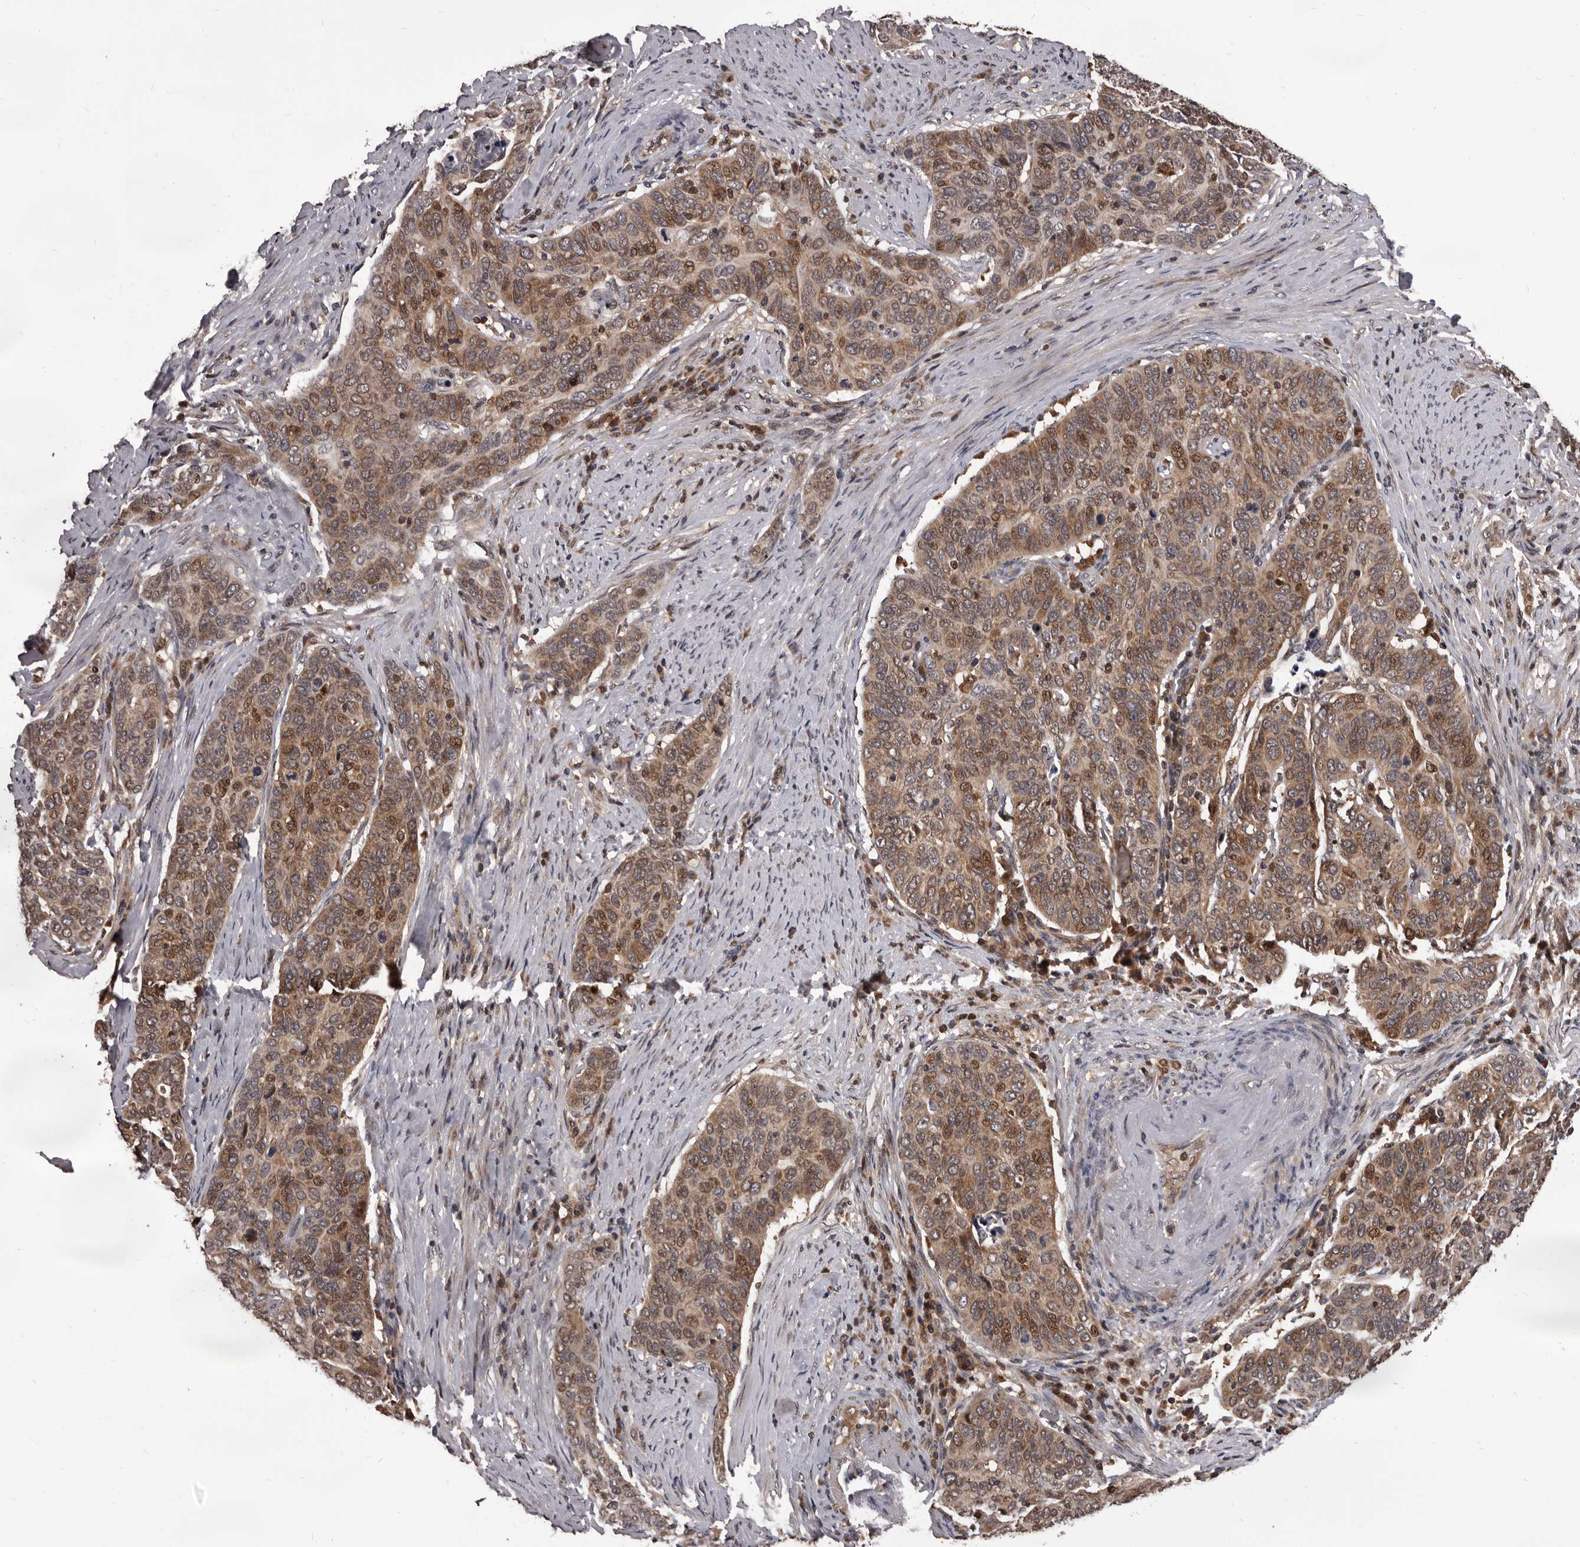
{"staining": {"intensity": "moderate", "quantity": ">75%", "location": "cytoplasmic/membranous,nuclear"}, "tissue": "cervical cancer", "cell_type": "Tumor cells", "image_type": "cancer", "snomed": [{"axis": "morphology", "description": "Squamous cell carcinoma, NOS"}, {"axis": "topography", "description": "Cervix"}], "caption": "Tumor cells show medium levels of moderate cytoplasmic/membranous and nuclear positivity in approximately >75% of cells in cervical squamous cell carcinoma. (brown staining indicates protein expression, while blue staining denotes nuclei).", "gene": "MAP3K14", "patient": {"sex": "female", "age": 60}}